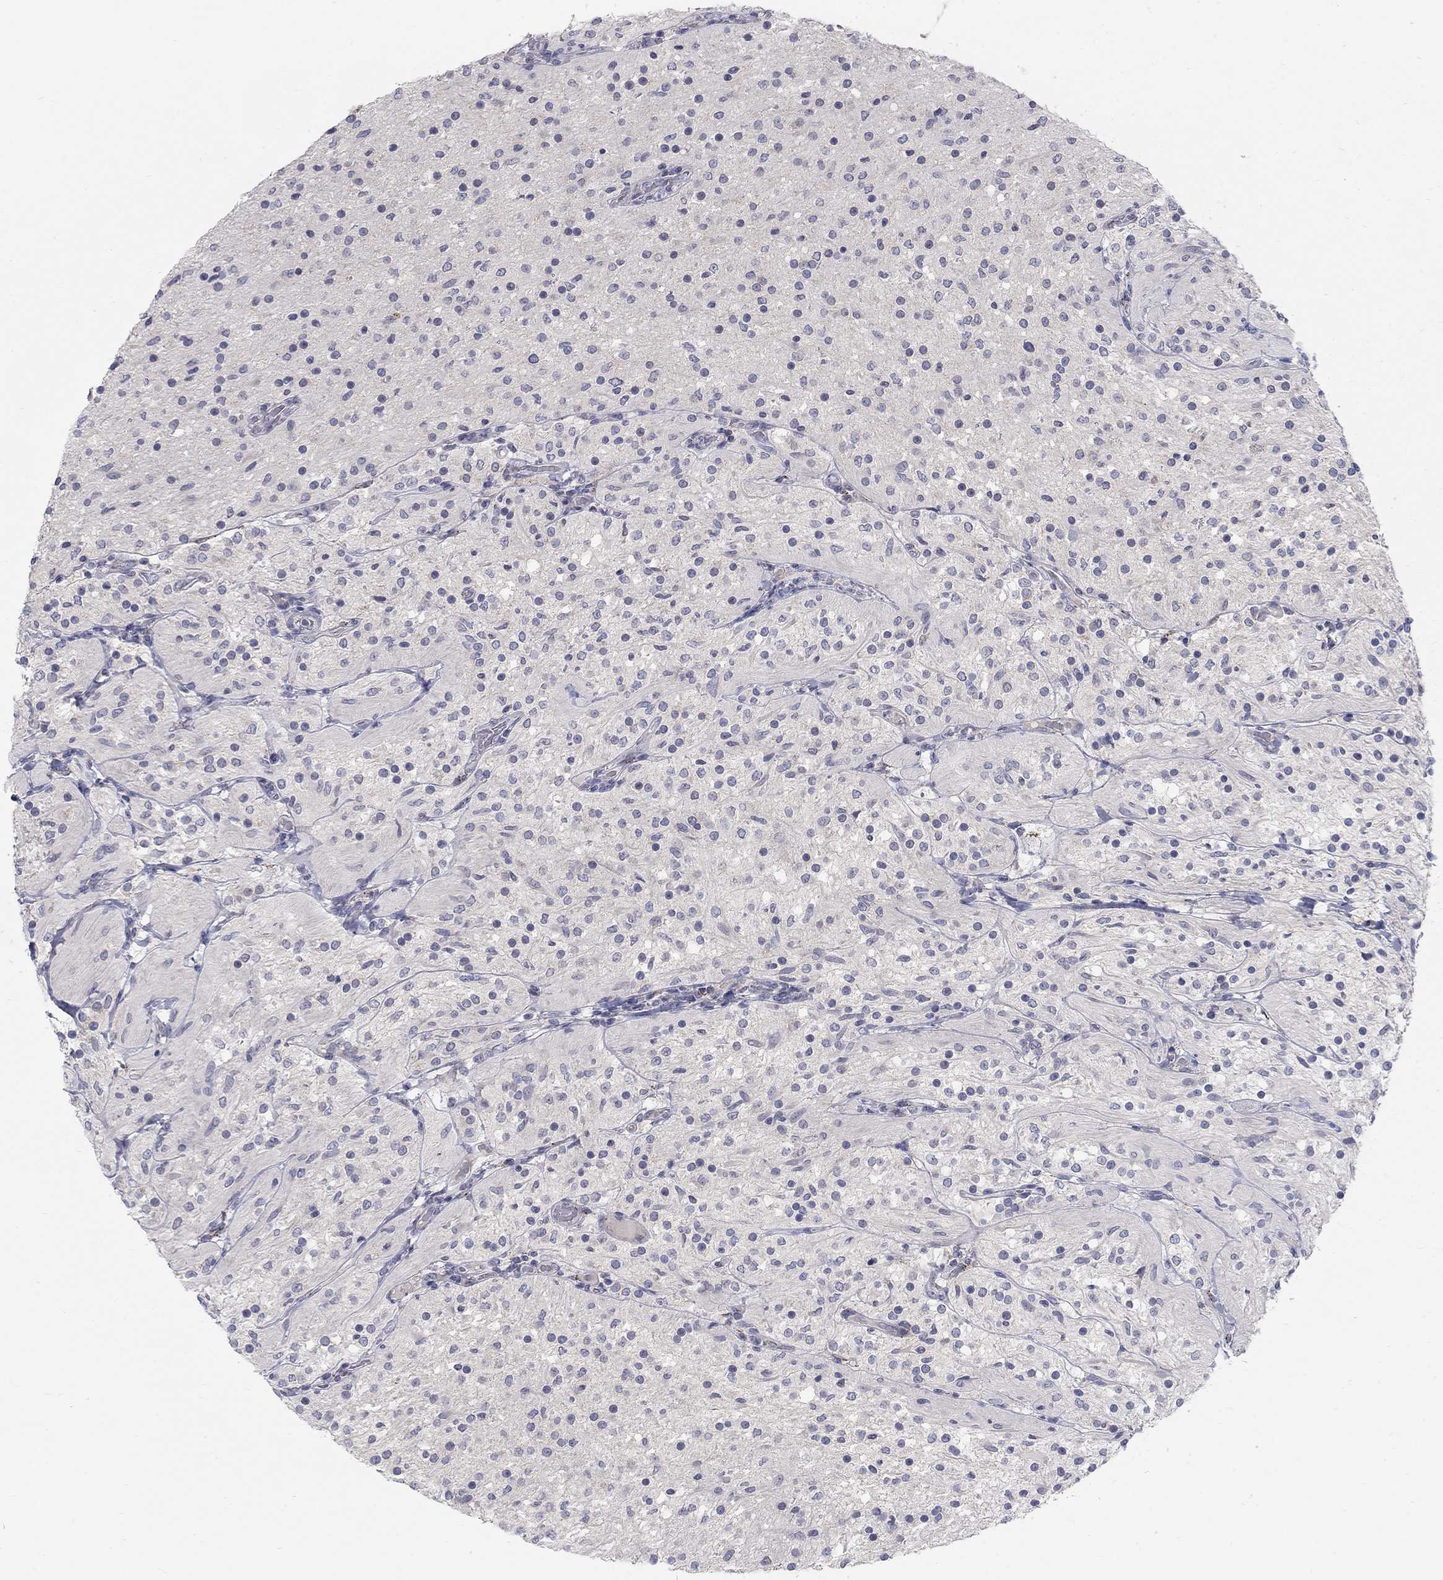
{"staining": {"intensity": "negative", "quantity": "none", "location": "none"}, "tissue": "glioma", "cell_type": "Tumor cells", "image_type": "cancer", "snomed": [{"axis": "morphology", "description": "Glioma, malignant, Low grade"}, {"axis": "topography", "description": "Brain"}], "caption": "There is no significant positivity in tumor cells of malignant low-grade glioma.", "gene": "PANK3", "patient": {"sex": "male", "age": 3}}